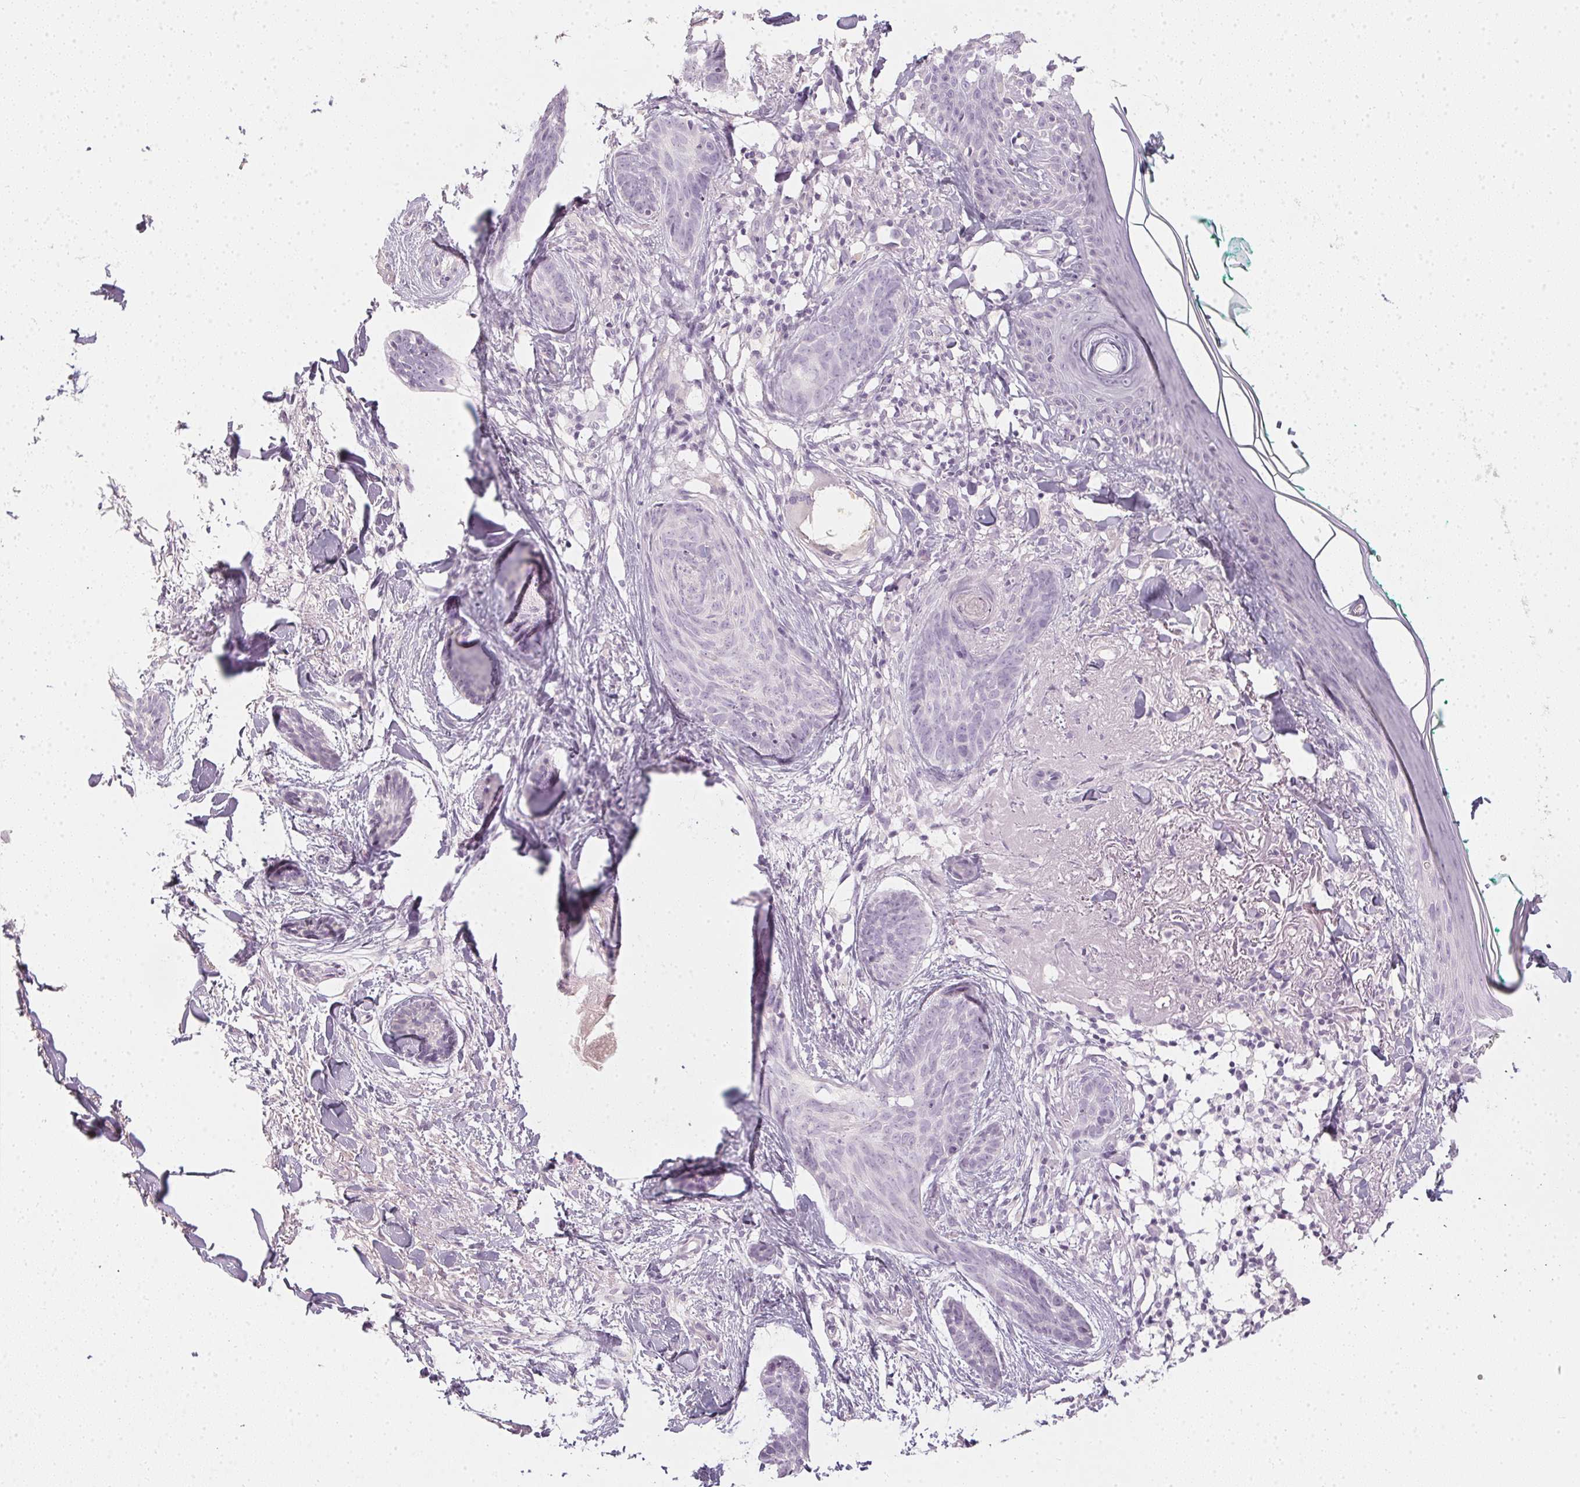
{"staining": {"intensity": "negative", "quantity": "none", "location": "none"}, "tissue": "skin cancer", "cell_type": "Tumor cells", "image_type": "cancer", "snomed": [{"axis": "morphology", "description": "Basal cell carcinoma"}, {"axis": "topography", "description": "Skin"}], "caption": "Micrograph shows no protein positivity in tumor cells of skin basal cell carcinoma tissue. Brightfield microscopy of IHC stained with DAB (3,3'-diaminobenzidine) (brown) and hematoxylin (blue), captured at high magnification.", "gene": "TMEM72", "patient": {"sex": "female", "age": 78}}